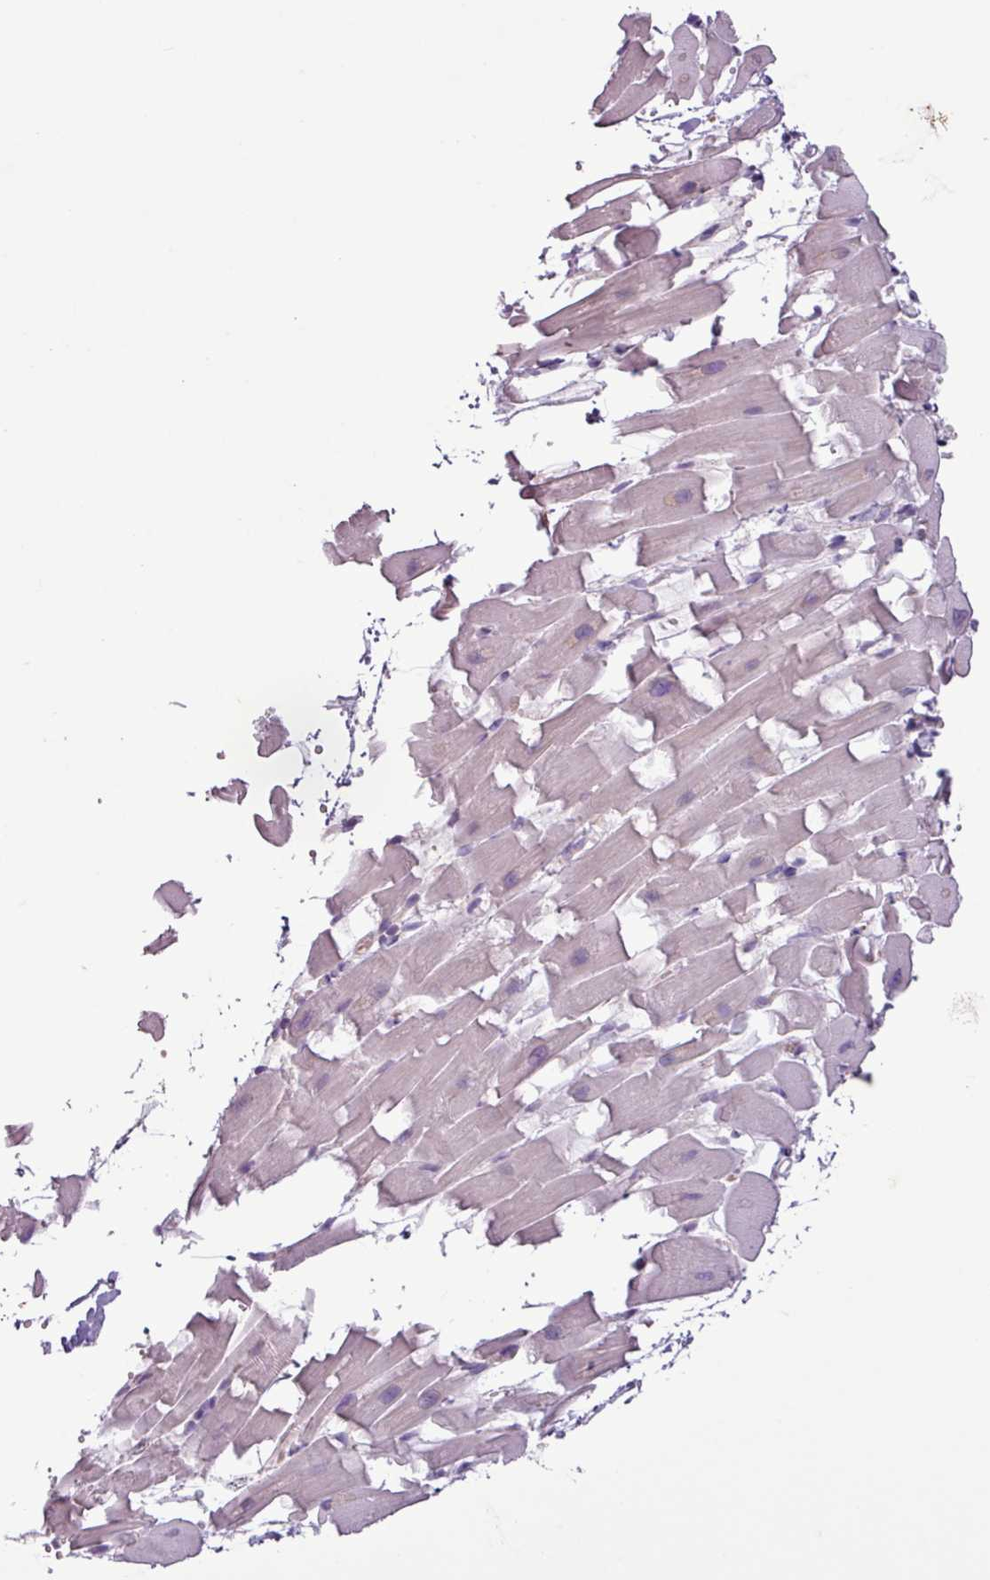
{"staining": {"intensity": "negative", "quantity": "none", "location": "none"}, "tissue": "heart muscle", "cell_type": "Cardiomyocytes", "image_type": "normal", "snomed": [{"axis": "morphology", "description": "Normal tissue, NOS"}, {"axis": "topography", "description": "Heart"}], "caption": "A high-resolution photomicrograph shows IHC staining of normal heart muscle, which exhibits no significant expression in cardiomyocytes.", "gene": "C9orf24", "patient": {"sex": "male", "age": 37}}